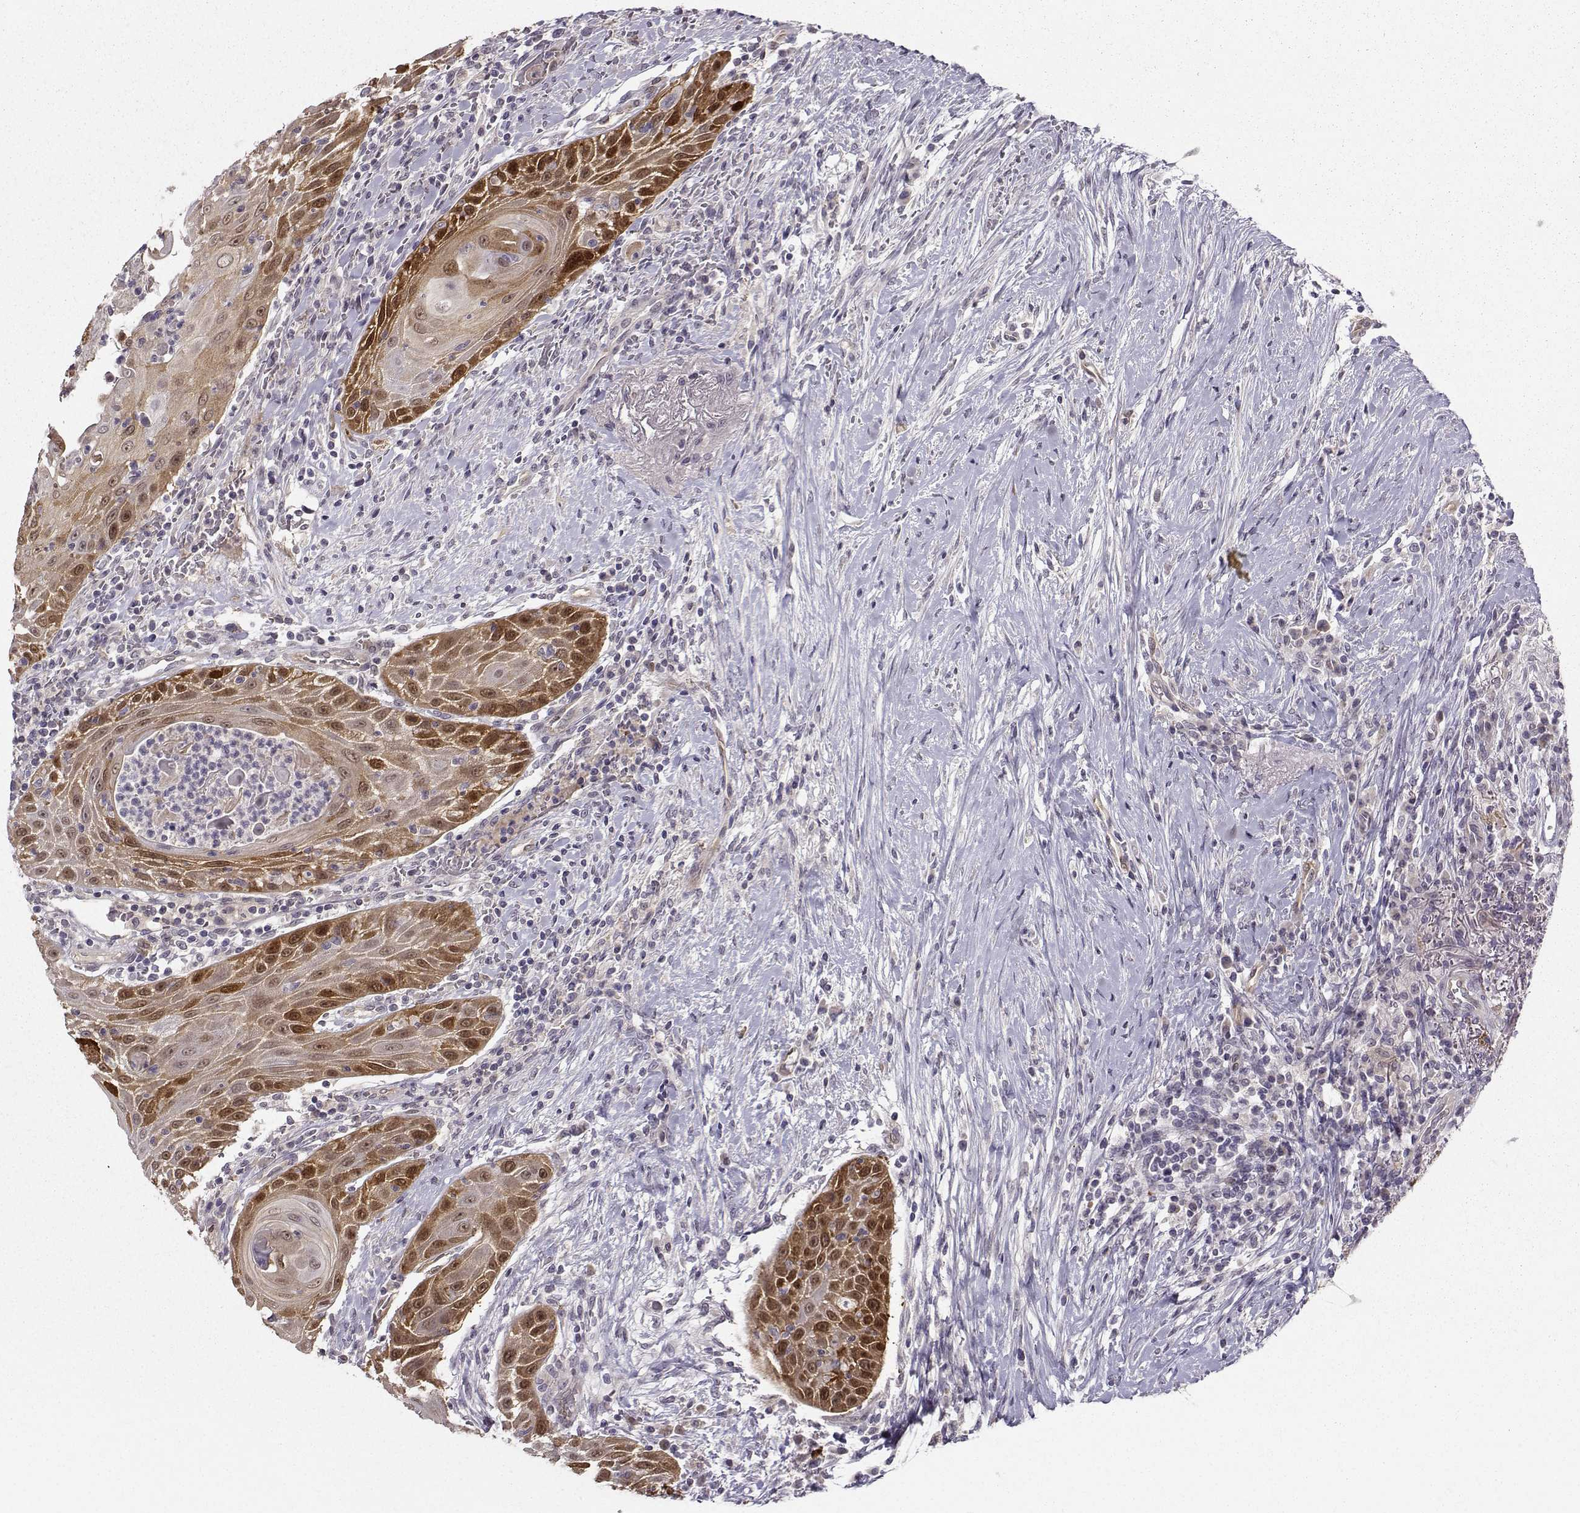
{"staining": {"intensity": "strong", "quantity": "25%-75%", "location": "cytoplasmic/membranous"}, "tissue": "head and neck cancer", "cell_type": "Tumor cells", "image_type": "cancer", "snomed": [{"axis": "morphology", "description": "Squamous cell carcinoma, NOS"}, {"axis": "topography", "description": "Head-Neck"}], "caption": "About 25%-75% of tumor cells in human squamous cell carcinoma (head and neck) demonstrate strong cytoplasmic/membranous protein expression as visualized by brown immunohistochemical staining.", "gene": "NQO1", "patient": {"sex": "male", "age": 69}}